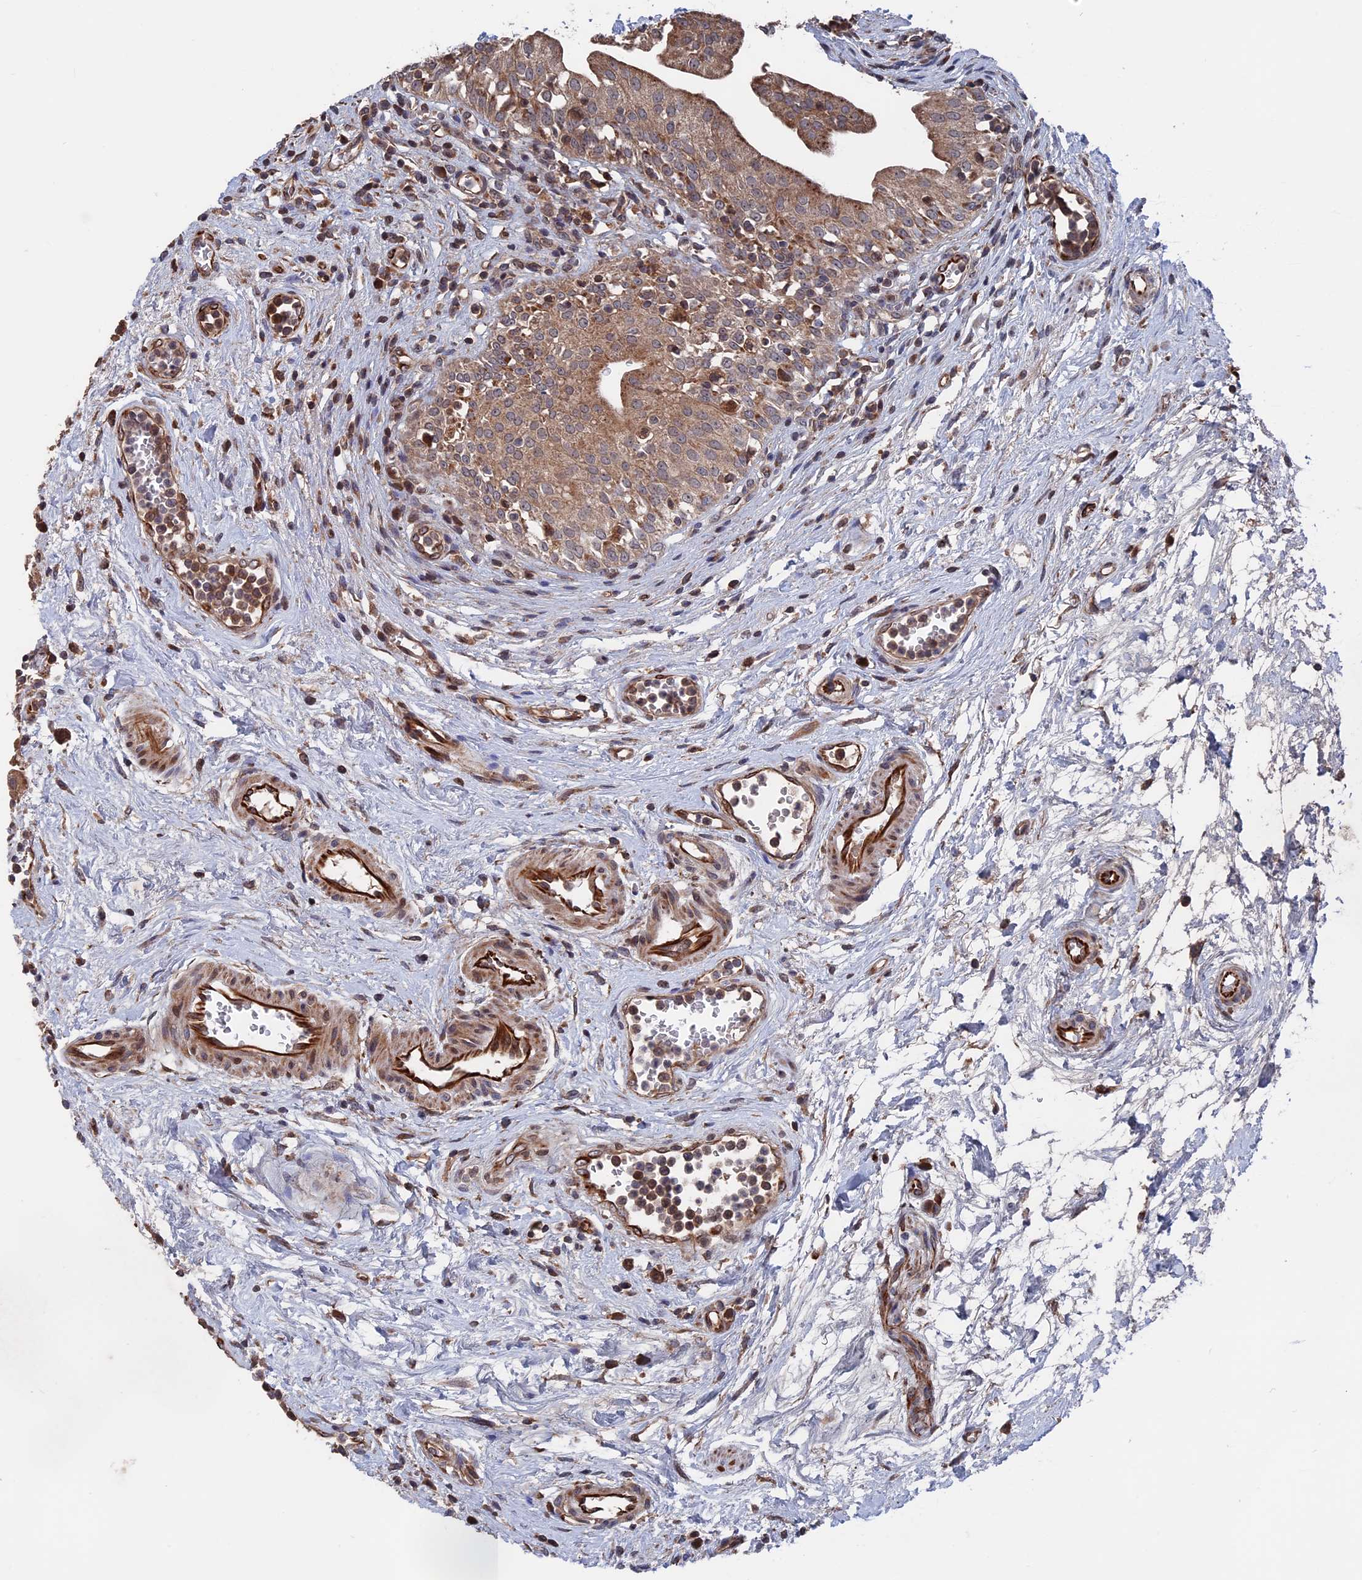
{"staining": {"intensity": "moderate", "quantity": "25%-75%", "location": "cytoplasmic/membranous,nuclear"}, "tissue": "urinary bladder", "cell_type": "Urothelial cells", "image_type": "normal", "snomed": [{"axis": "morphology", "description": "Normal tissue, NOS"}, {"axis": "morphology", "description": "Inflammation, NOS"}, {"axis": "topography", "description": "Urinary bladder"}], "caption": "DAB (3,3'-diaminobenzidine) immunohistochemical staining of benign human urinary bladder shows moderate cytoplasmic/membranous,nuclear protein positivity in about 25%-75% of urothelial cells. Immunohistochemistry stains the protein in brown and the nuclei are stained blue.", "gene": "PLA2G15", "patient": {"sex": "male", "age": 63}}